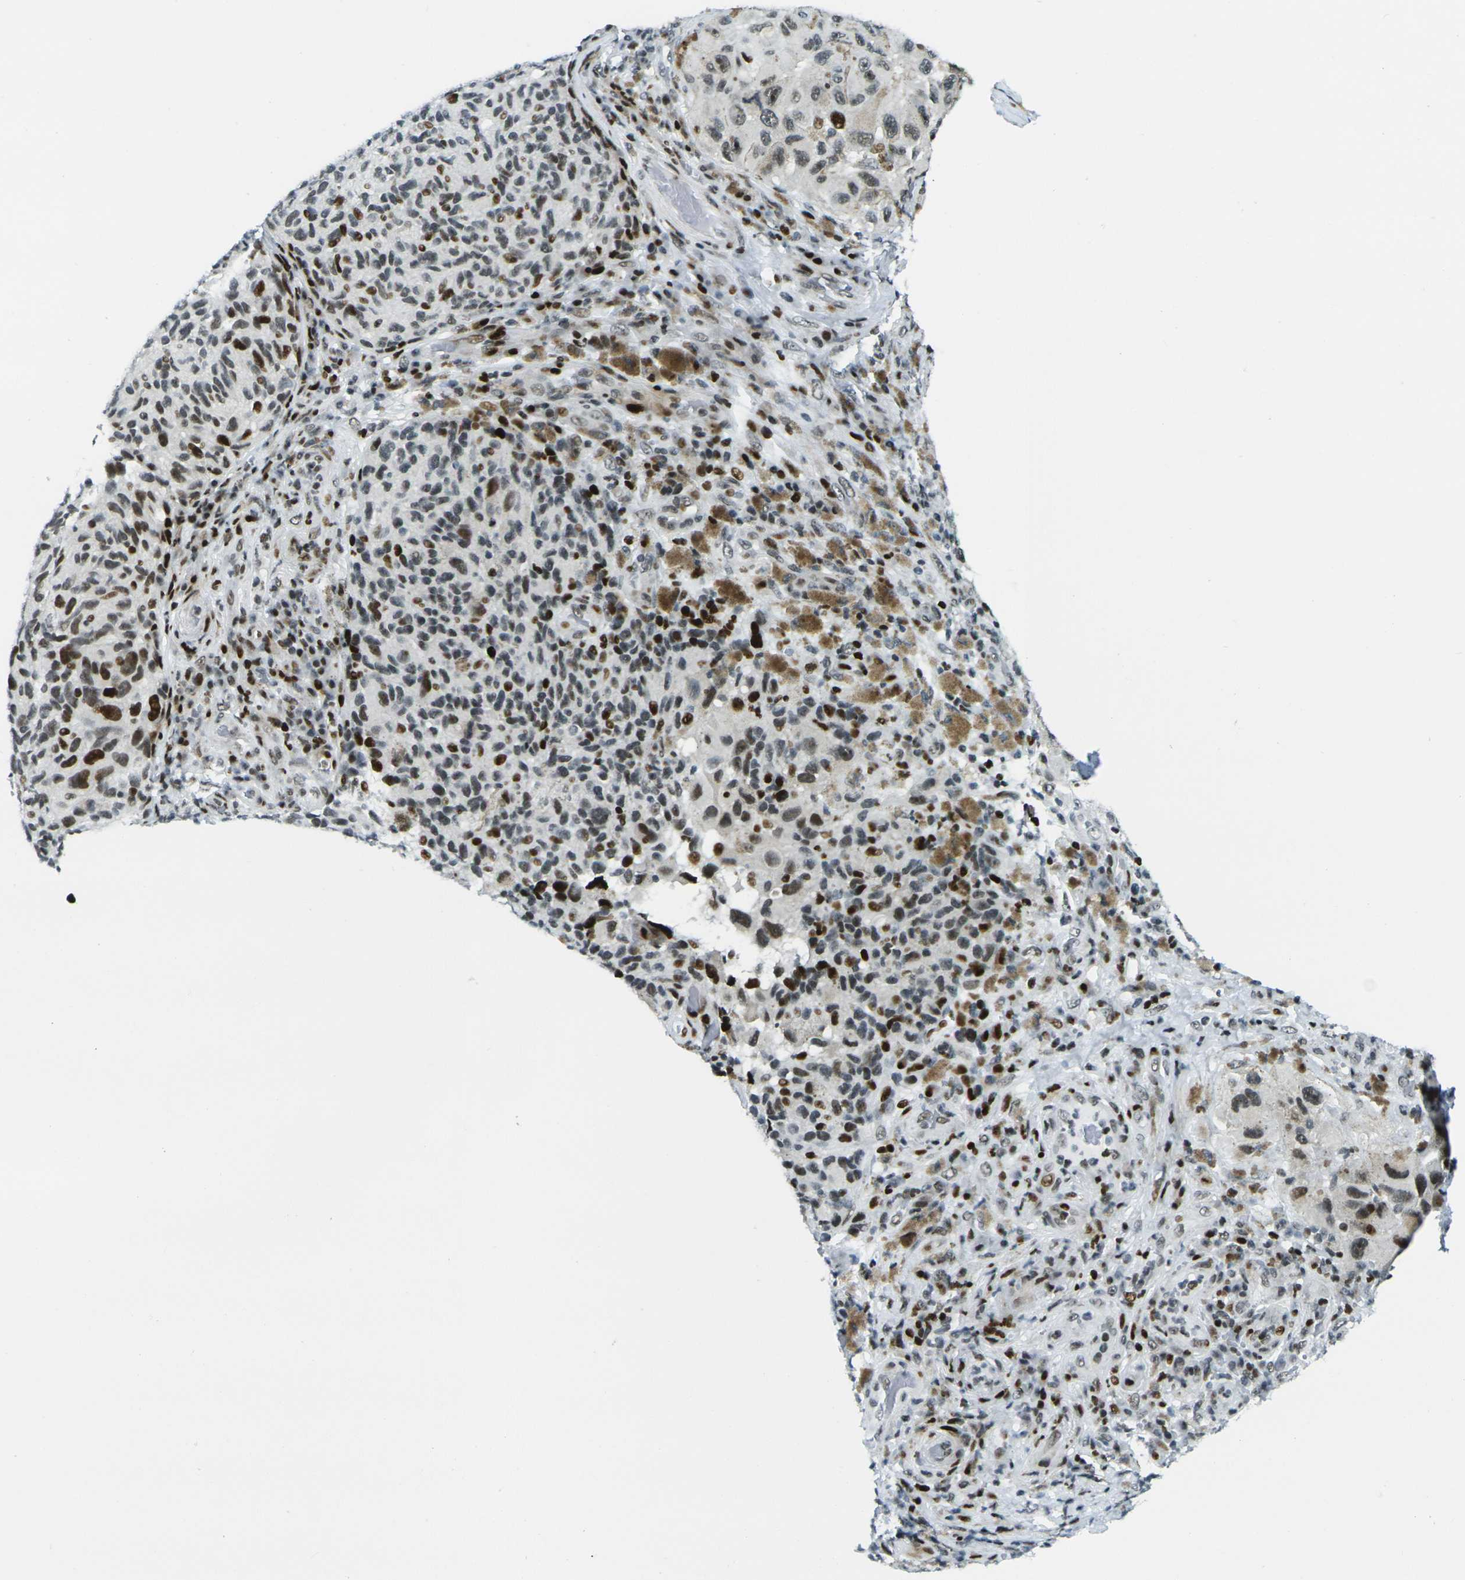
{"staining": {"intensity": "moderate", "quantity": ">75%", "location": "nuclear"}, "tissue": "melanoma", "cell_type": "Tumor cells", "image_type": "cancer", "snomed": [{"axis": "morphology", "description": "Malignant melanoma, NOS"}, {"axis": "topography", "description": "Skin"}], "caption": "A histopathology image of human malignant melanoma stained for a protein shows moderate nuclear brown staining in tumor cells.", "gene": "H3-3A", "patient": {"sex": "female", "age": 73}}